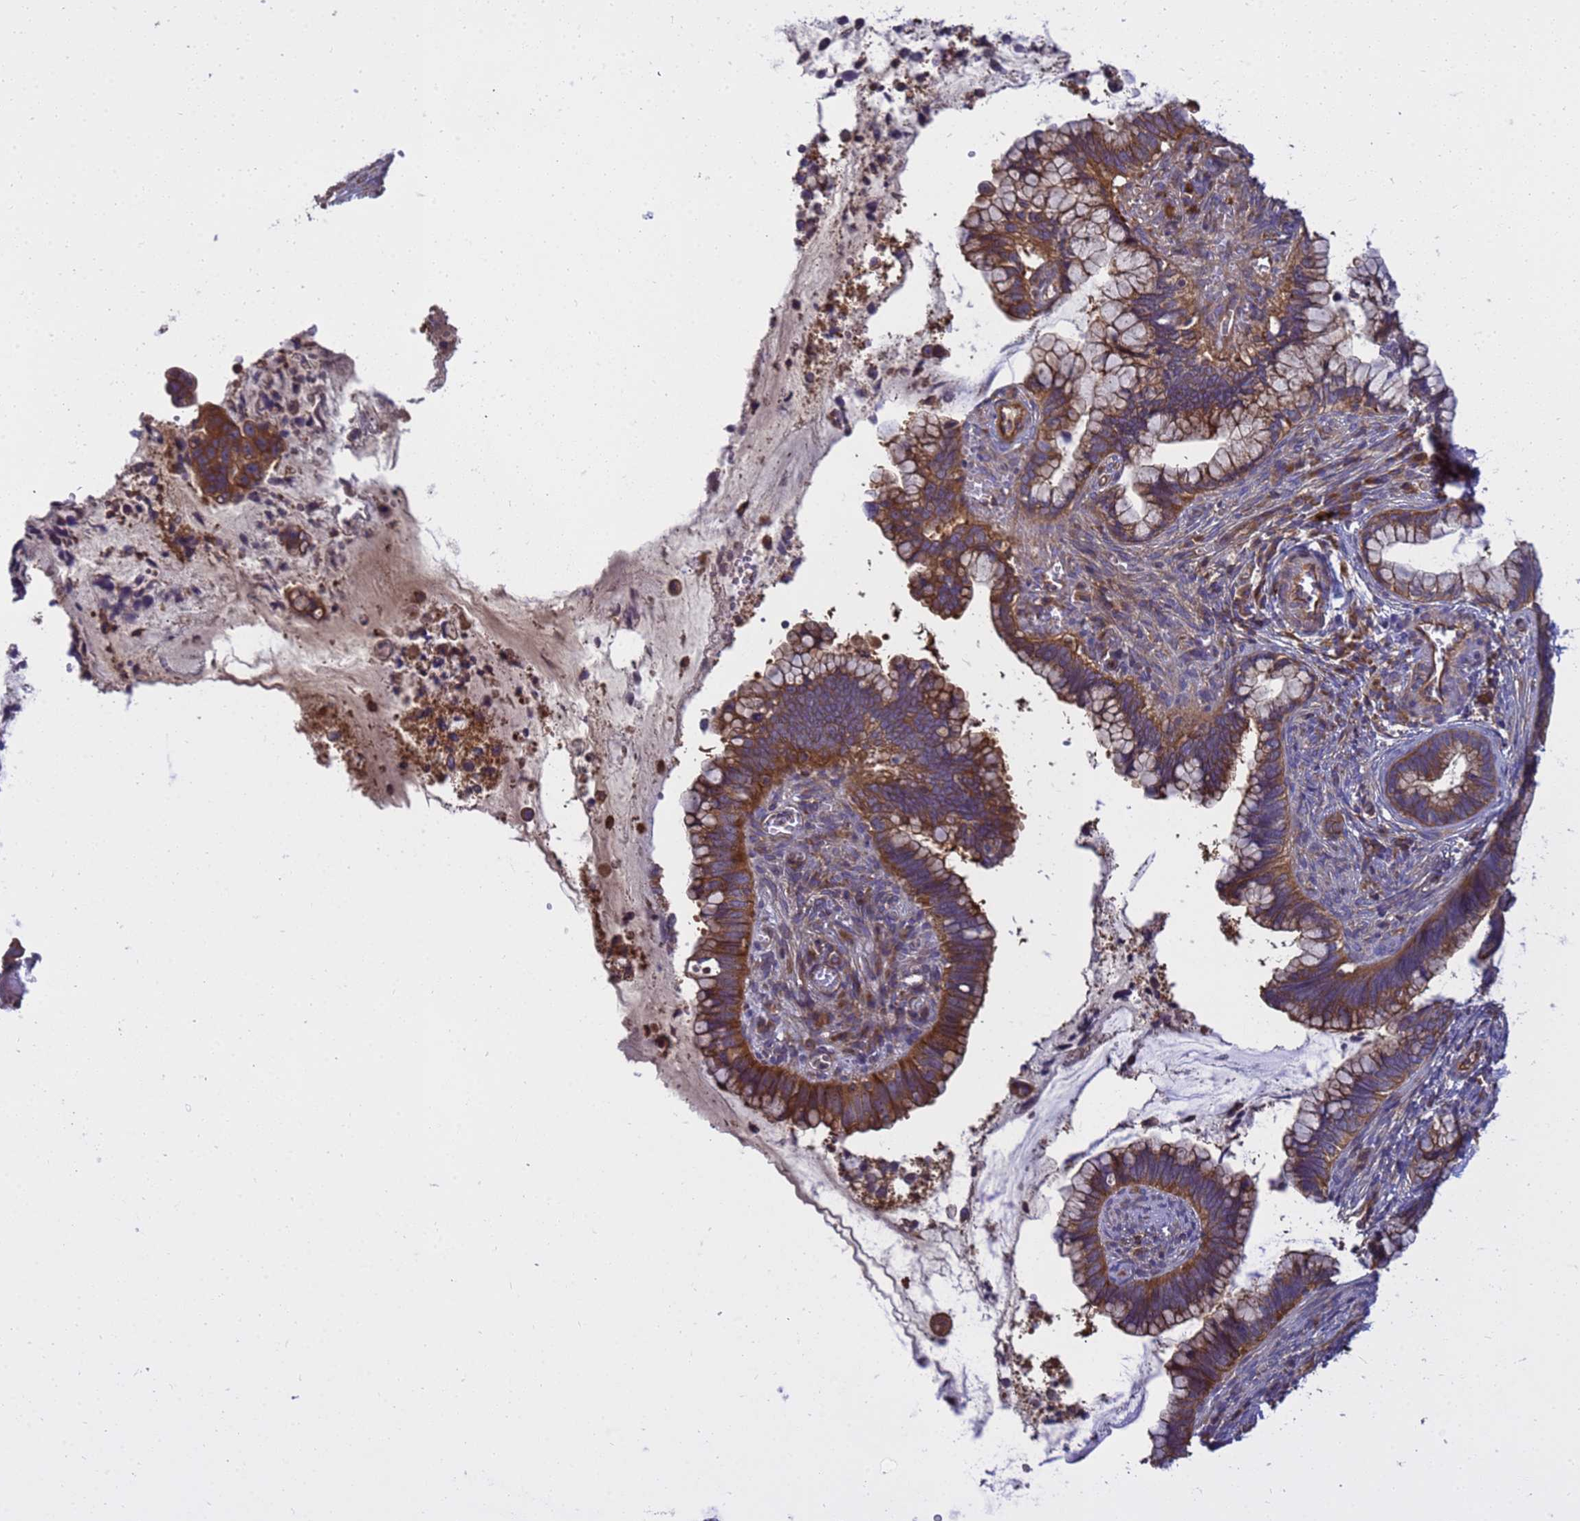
{"staining": {"intensity": "strong", "quantity": ">75%", "location": "cytoplasmic/membranous"}, "tissue": "cervical cancer", "cell_type": "Tumor cells", "image_type": "cancer", "snomed": [{"axis": "morphology", "description": "Adenocarcinoma, NOS"}, {"axis": "topography", "description": "Cervix"}], "caption": "Human cervical cancer stained with a brown dye exhibits strong cytoplasmic/membranous positive expression in approximately >75% of tumor cells.", "gene": "BECN1", "patient": {"sex": "female", "age": 44}}